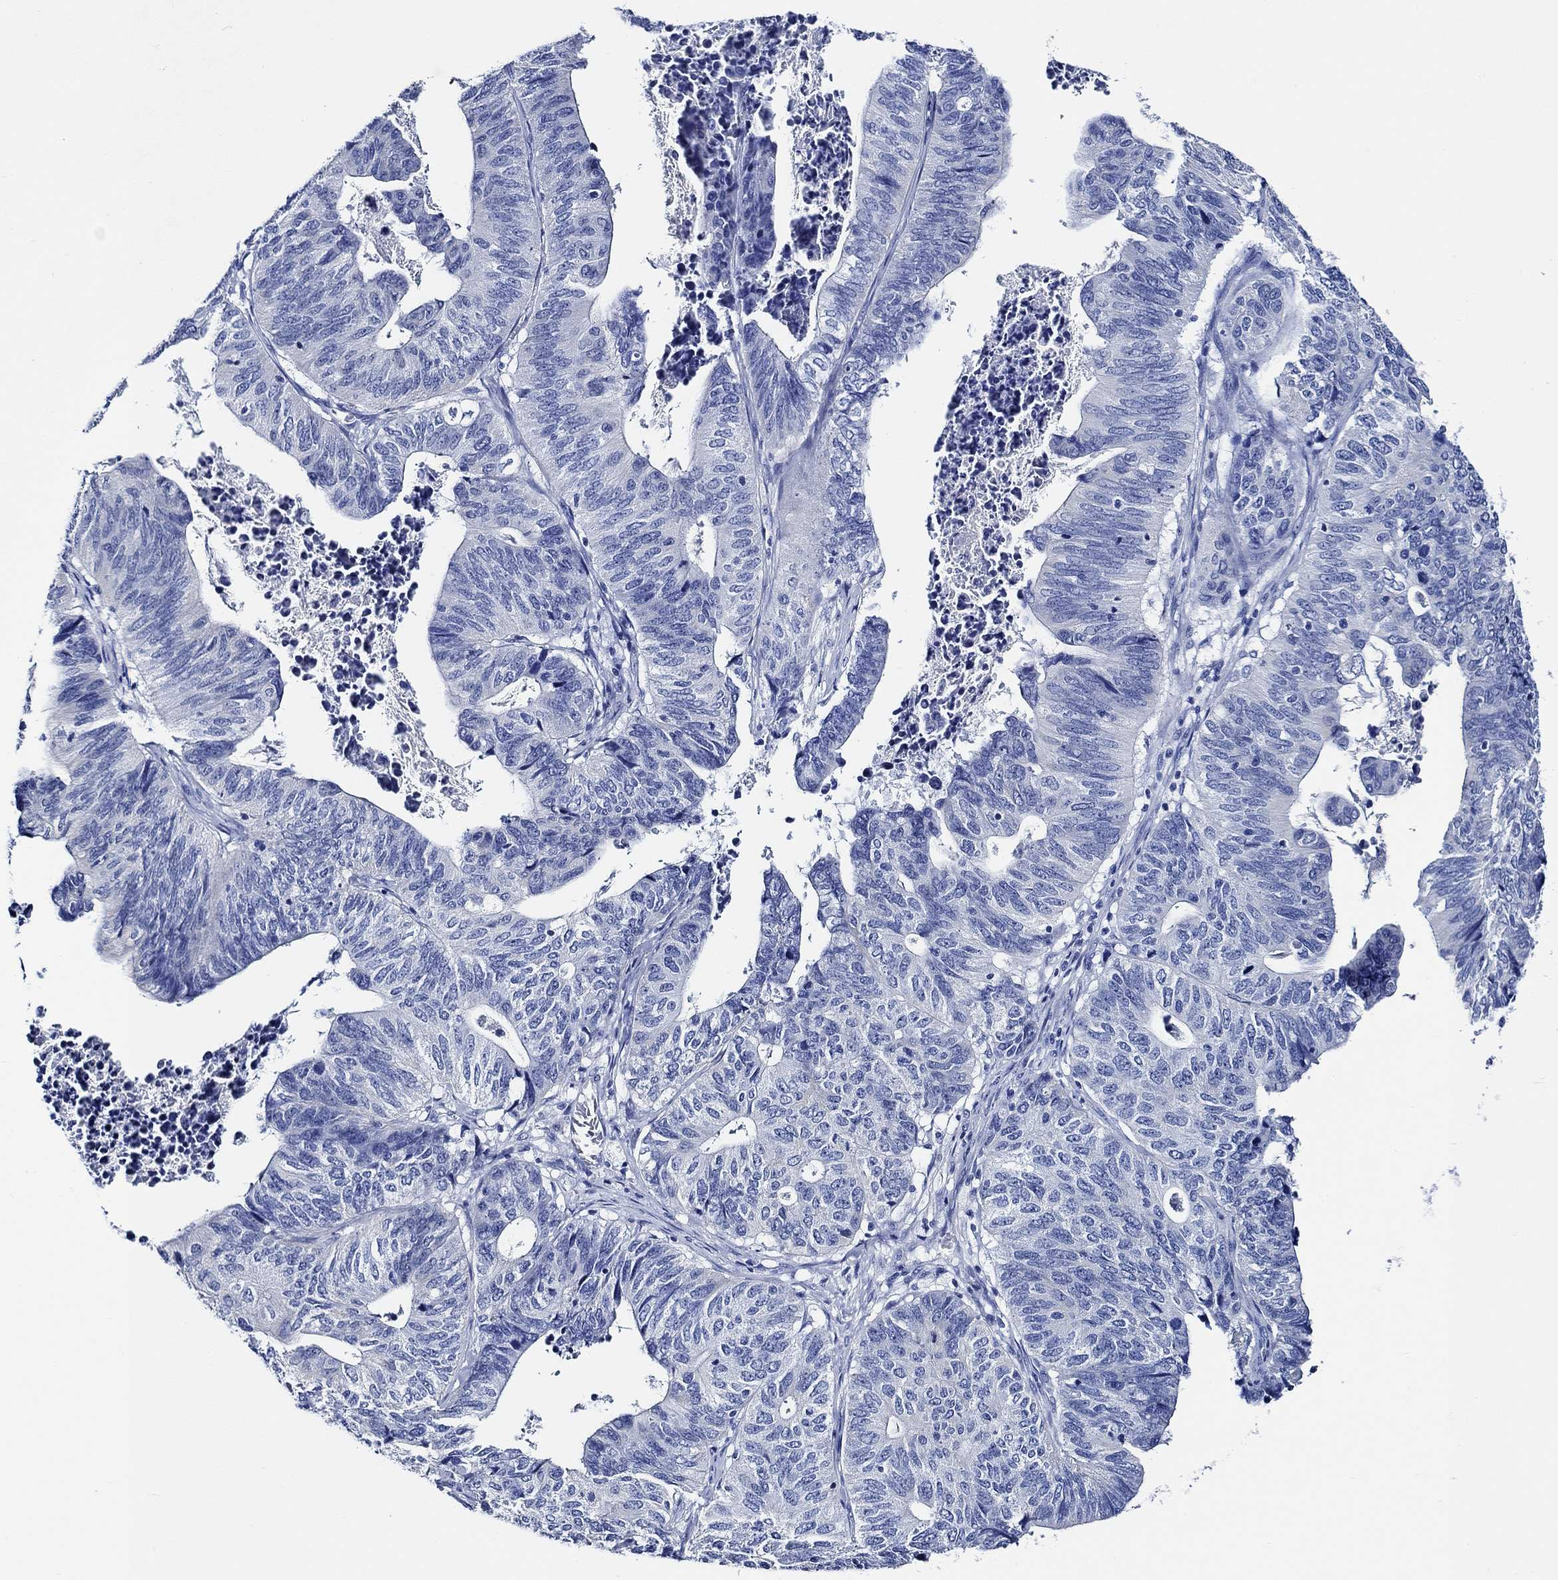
{"staining": {"intensity": "negative", "quantity": "none", "location": "none"}, "tissue": "stomach cancer", "cell_type": "Tumor cells", "image_type": "cancer", "snomed": [{"axis": "morphology", "description": "Adenocarcinoma, NOS"}, {"axis": "topography", "description": "Stomach, upper"}], "caption": "The histopathology image shows no significant staining in tumor cells of stomach adenocarcinoma.", "gene": "WDR62", "patient": {"sex": "female", "age": 67}}